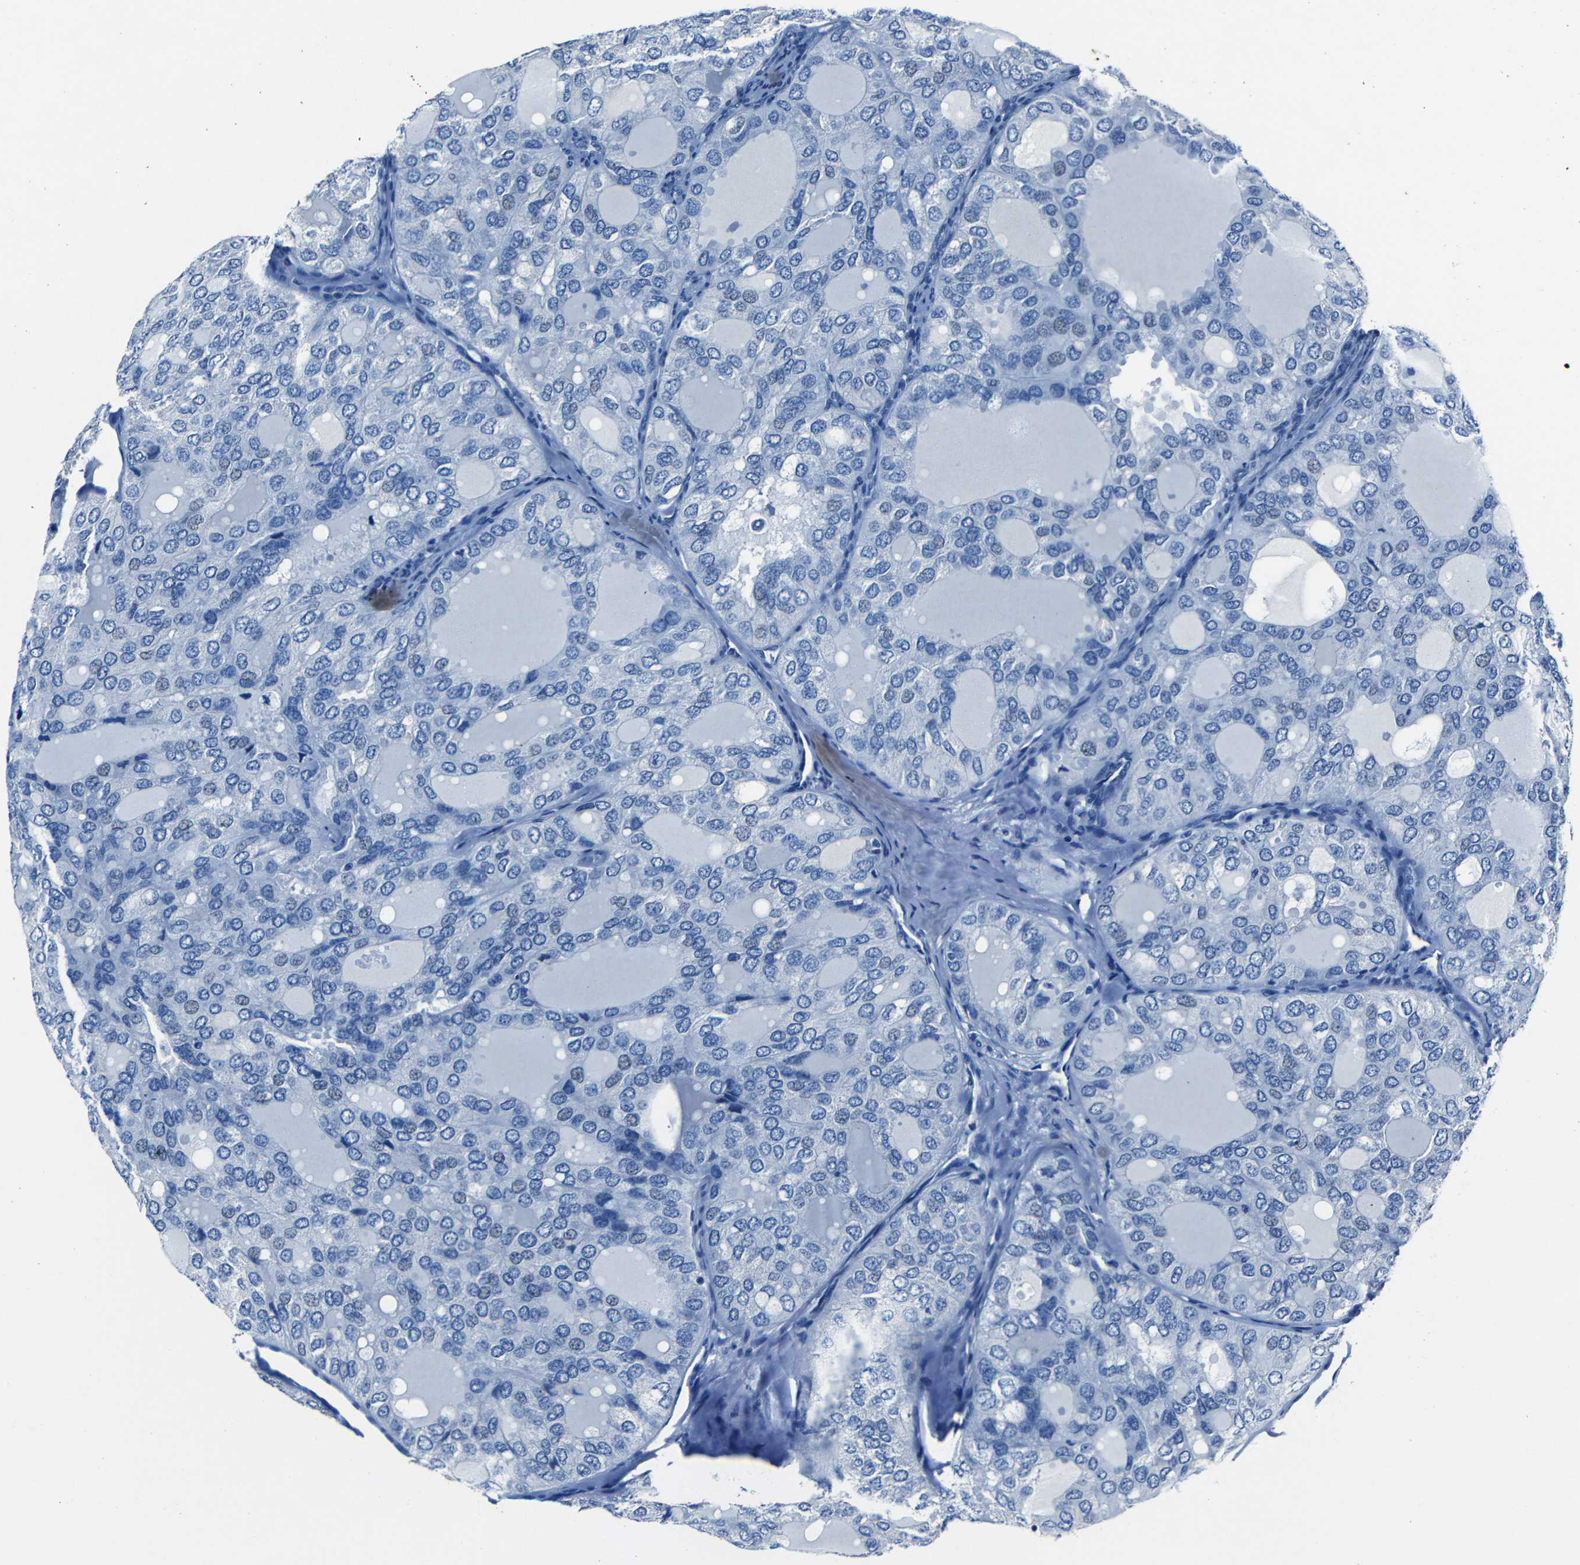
{"staining": {"intensity": "negative", "quantity": "none", "location": "none"}, "tissue": "thyroid cancer", "cell_type": "Tumor cells", "image_type": "cancer", "snomed": [{"axis": "morphology", "description": "Follicular adenoma carcinoma, NOS"}, {"axis": "topography", "description": "Thyroid gland"}], "caption": "Immunohistochemical staining of thyroid cancer shows no significant staining in tumor cells.", "gene": "NCMAP", "patient": {"sex": "male", "age": 75}}